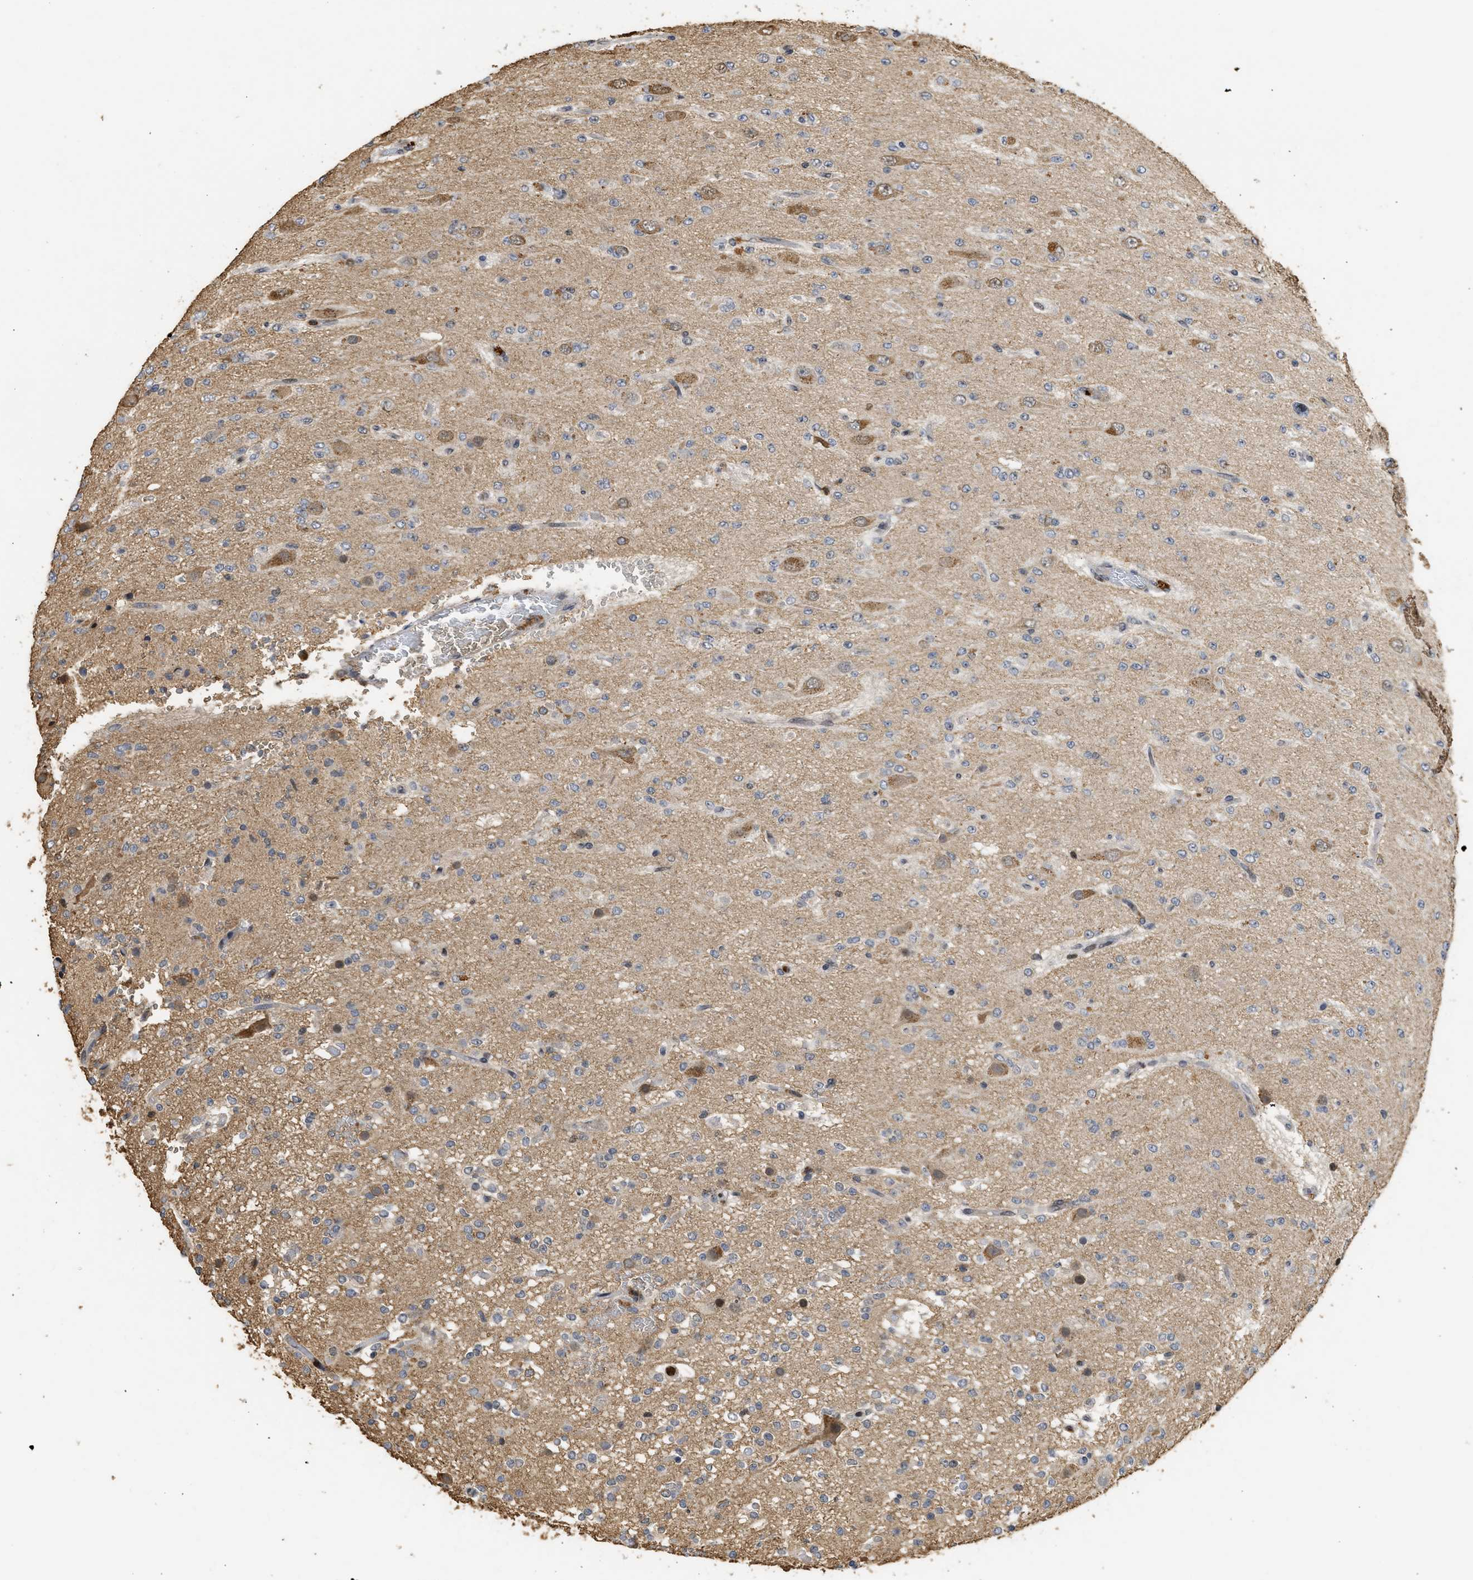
{"staining": {"intensity": "negative", "quantity": "none", "location": "none"}, "tissue": "glioma", "cell_type": "Tumor cells", "image_type": "cancer", "snomed": [{"axis": "morphology", "description": "Glioma, malignant, Low grade"}, {"axis": "topography", "description": "Brain"}], "caption": "IHC histopathology image of neoplastic tissue: human glioma stained with DAB (3,3'-diaminobenzidine) exhibits no significant protein expression in tumor cells. (DAB (3,3'-diaminobenzidine) IHC with hematoxylin counter stain).", "gene": "ENSG00000142539", "patient": {"sex": "male", "age": 38}}